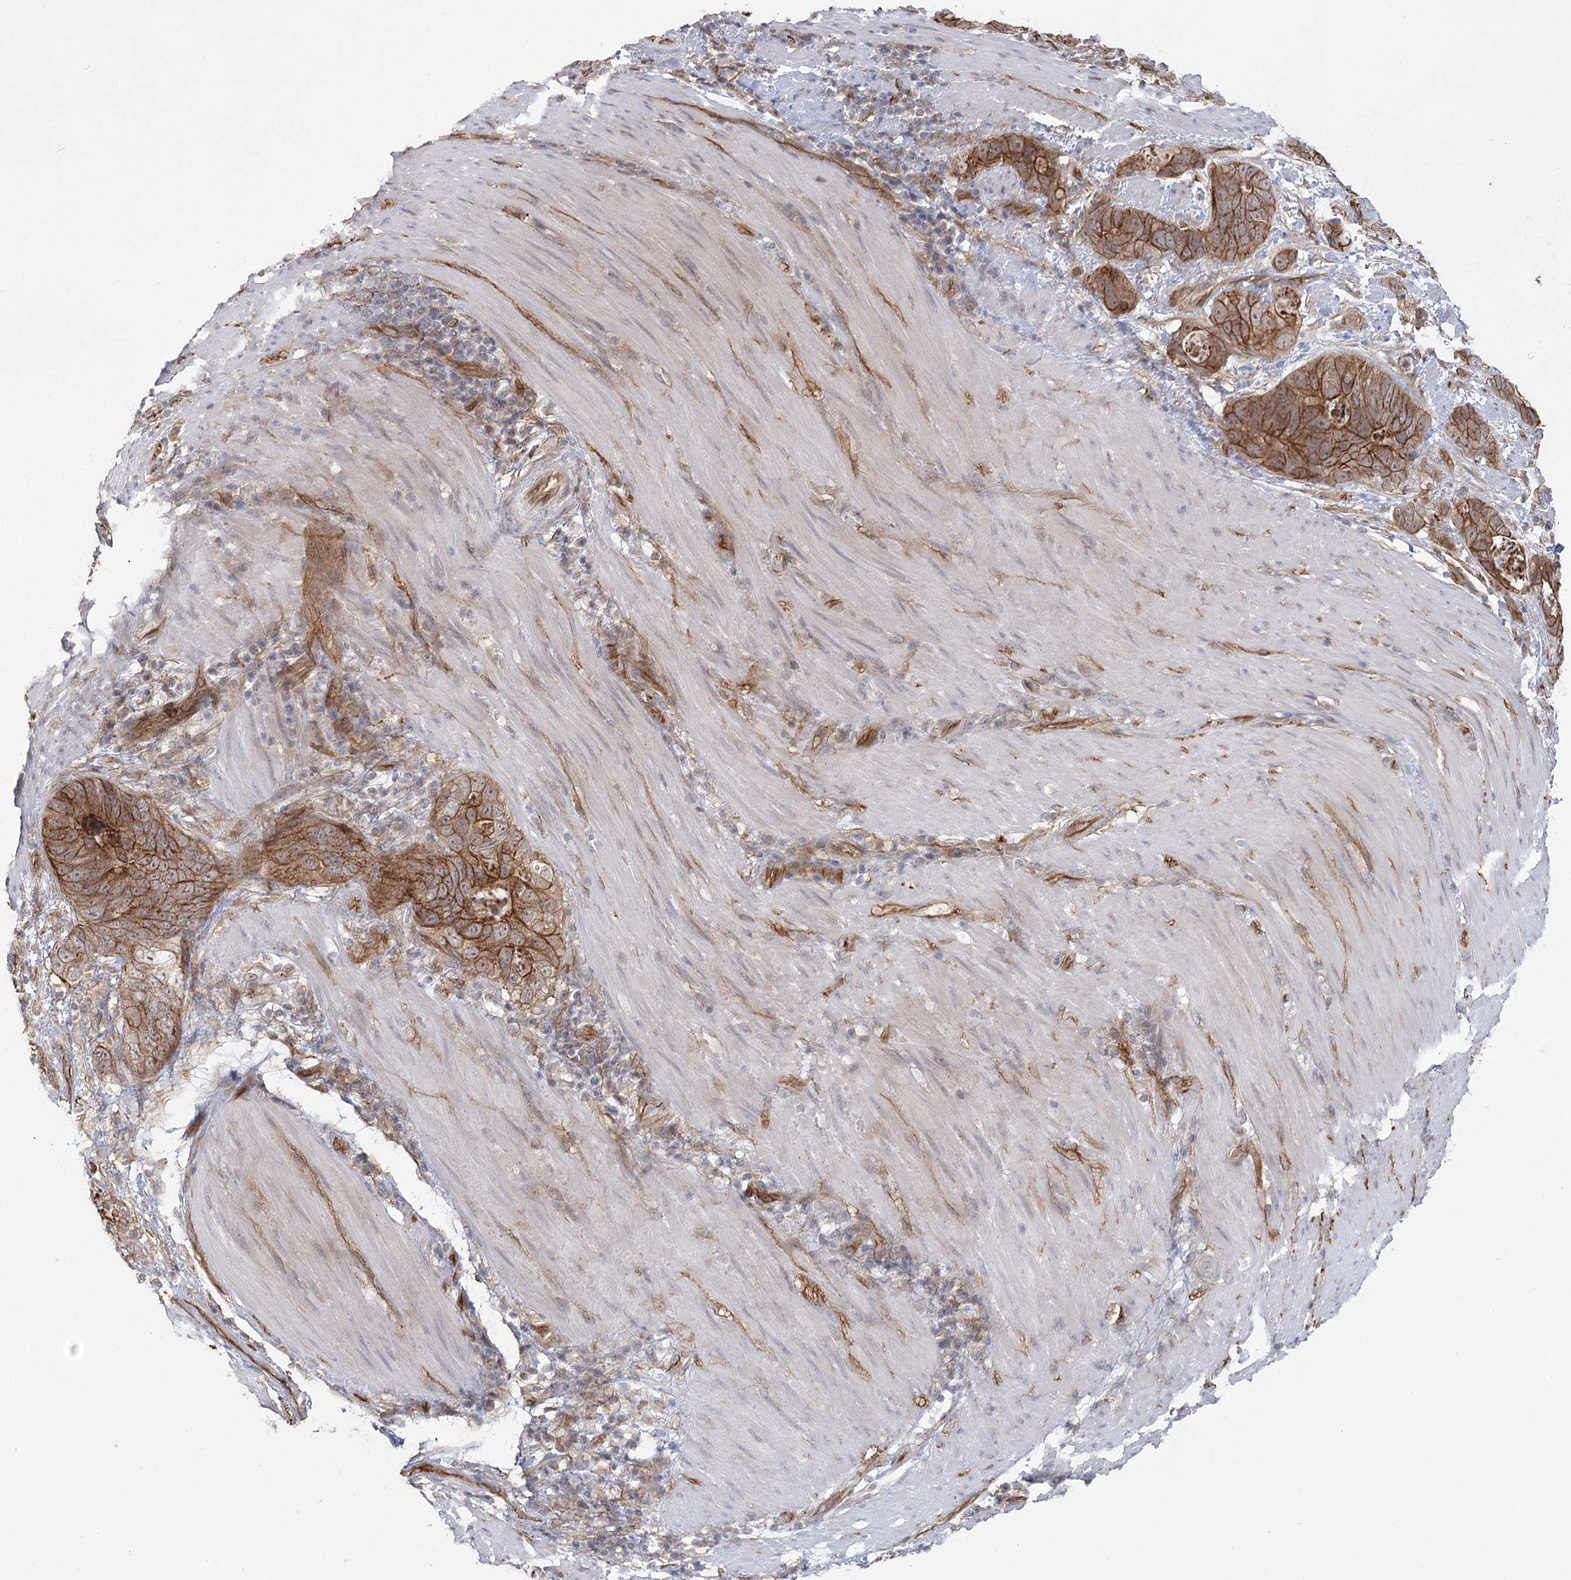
{"staining": {"intensity": "moderate", "quantity": ">75%", "location": "cytoplasmic/membranous"}, "tissue": "stomach cancer", "cell_type": "Tumor cells", "image_type": "cancer", "snomed": [{"axis": "morphology", "description": "Normal tissue, NOS"}, {"axis": "morphology", "description": "Adenocarcinoma, NOS"}, {"axis": "topography", "description": "Stomach"}], "caption": "Immunohistochemistry histopathology image of neoplastic tissue: adenocarcinoma (stomach) stained using immunohistochemistry (IHC) demonstrates medium levels of moderate protein expression localized specifically in the cytoplasmic/membranous of tumor cells, appearing as a cytoplasmic/membranous brown color.", "gene": "RPP14", "patient": {"sex": "female", "age": 89}}